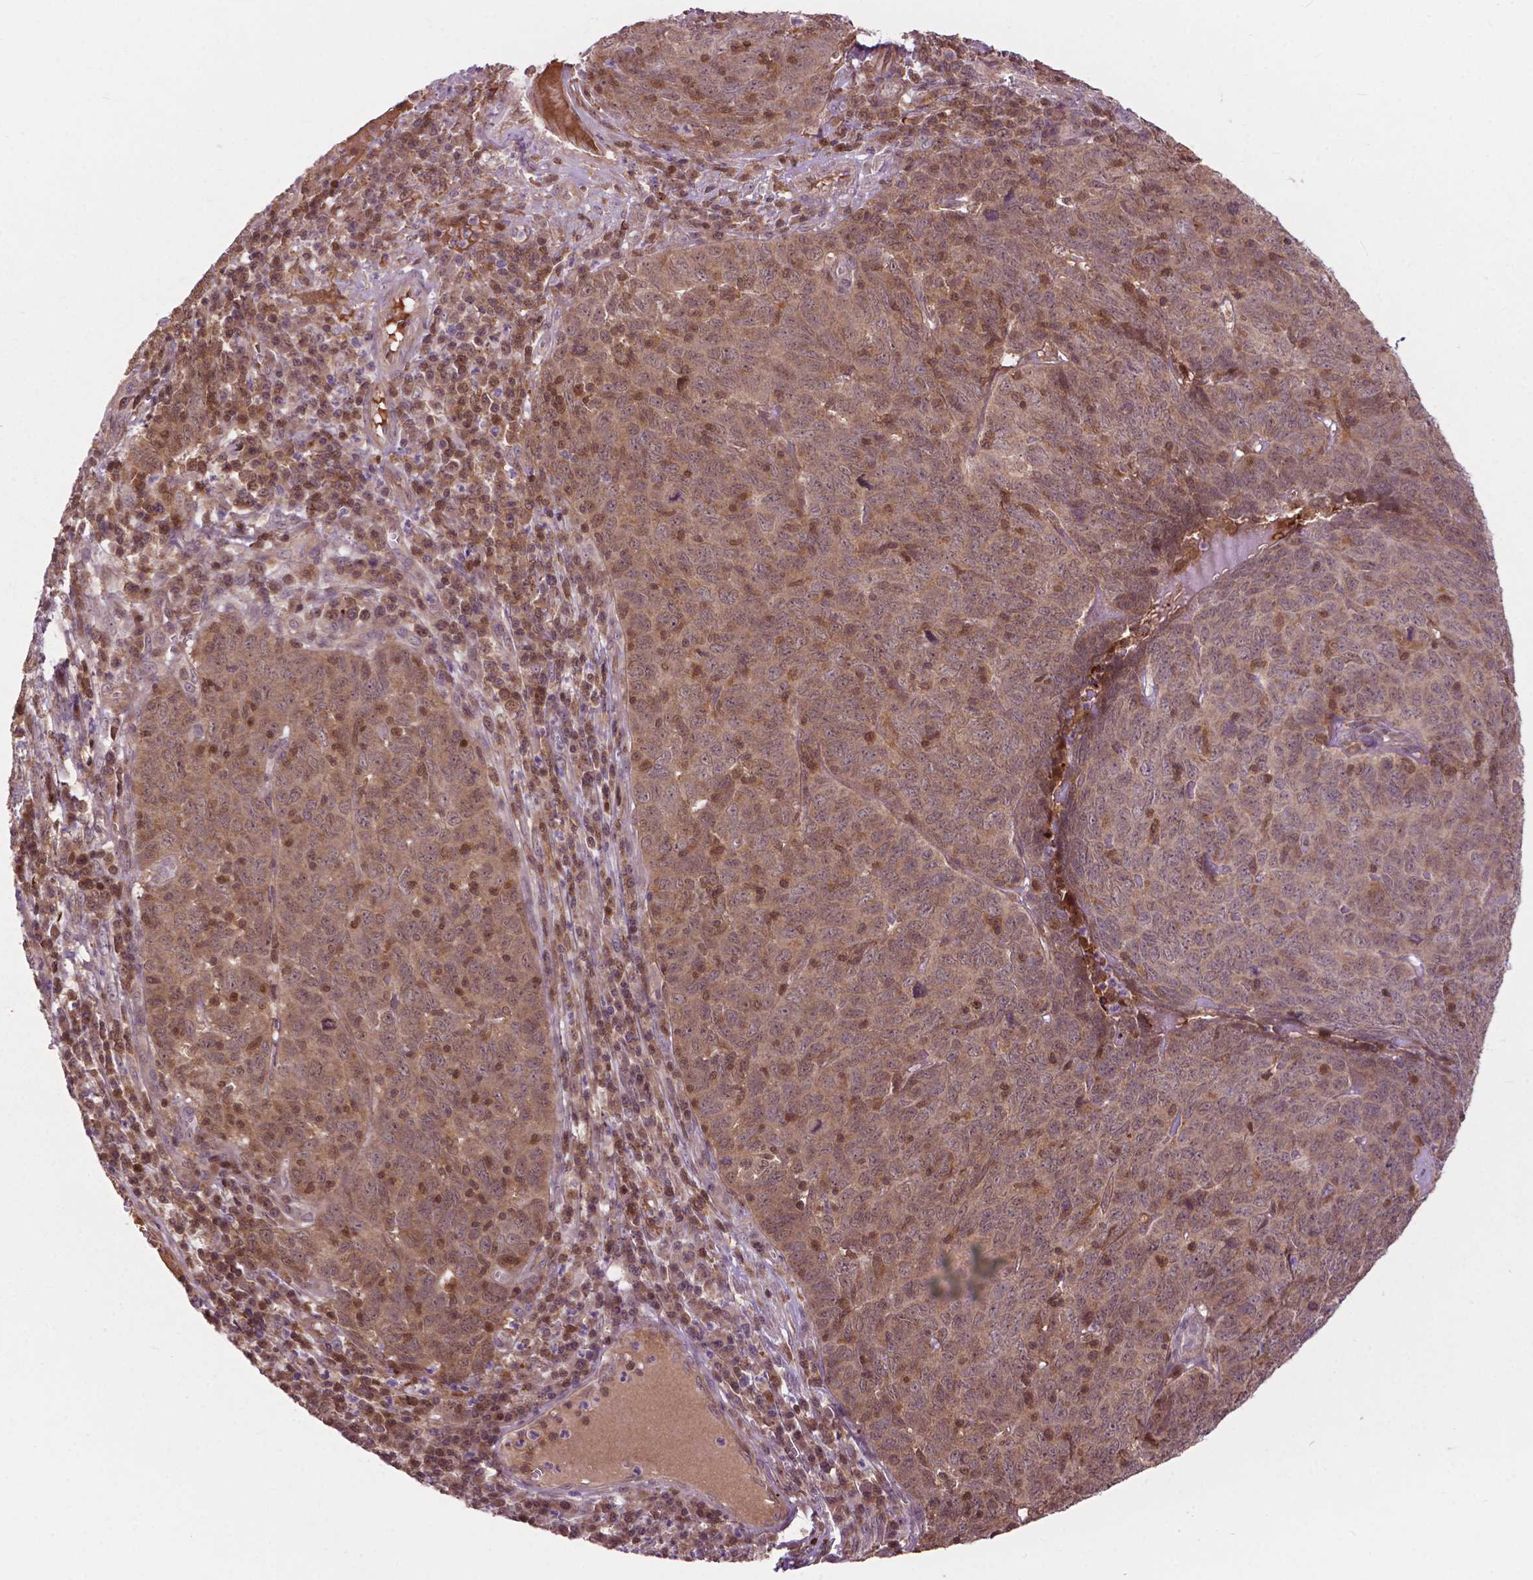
{"staining": {"intensity": "moderate", "quantity": ">75%", "location": "cytoplasmic/membranous"}, "tissue": "skin cancer", "cell_type": "Tumor cells", "image_type": "cancer", "snomed": [{"axis": "morphology", "description": "Squamous cell carcinoma, NOS"}, {"axis": "topography", "description": "Skin"}, {"axis": "topography", "description": "Anal"}], "caption": "Protein staining reveals moderate cytoplasmic/membranous expression in approximately >75% of tumor cells in skin squamous cell carcinoma. Nuclei are stained in blue.", "gene": "CHMP4A", "patient": {"sex": "female", "age": 51}}